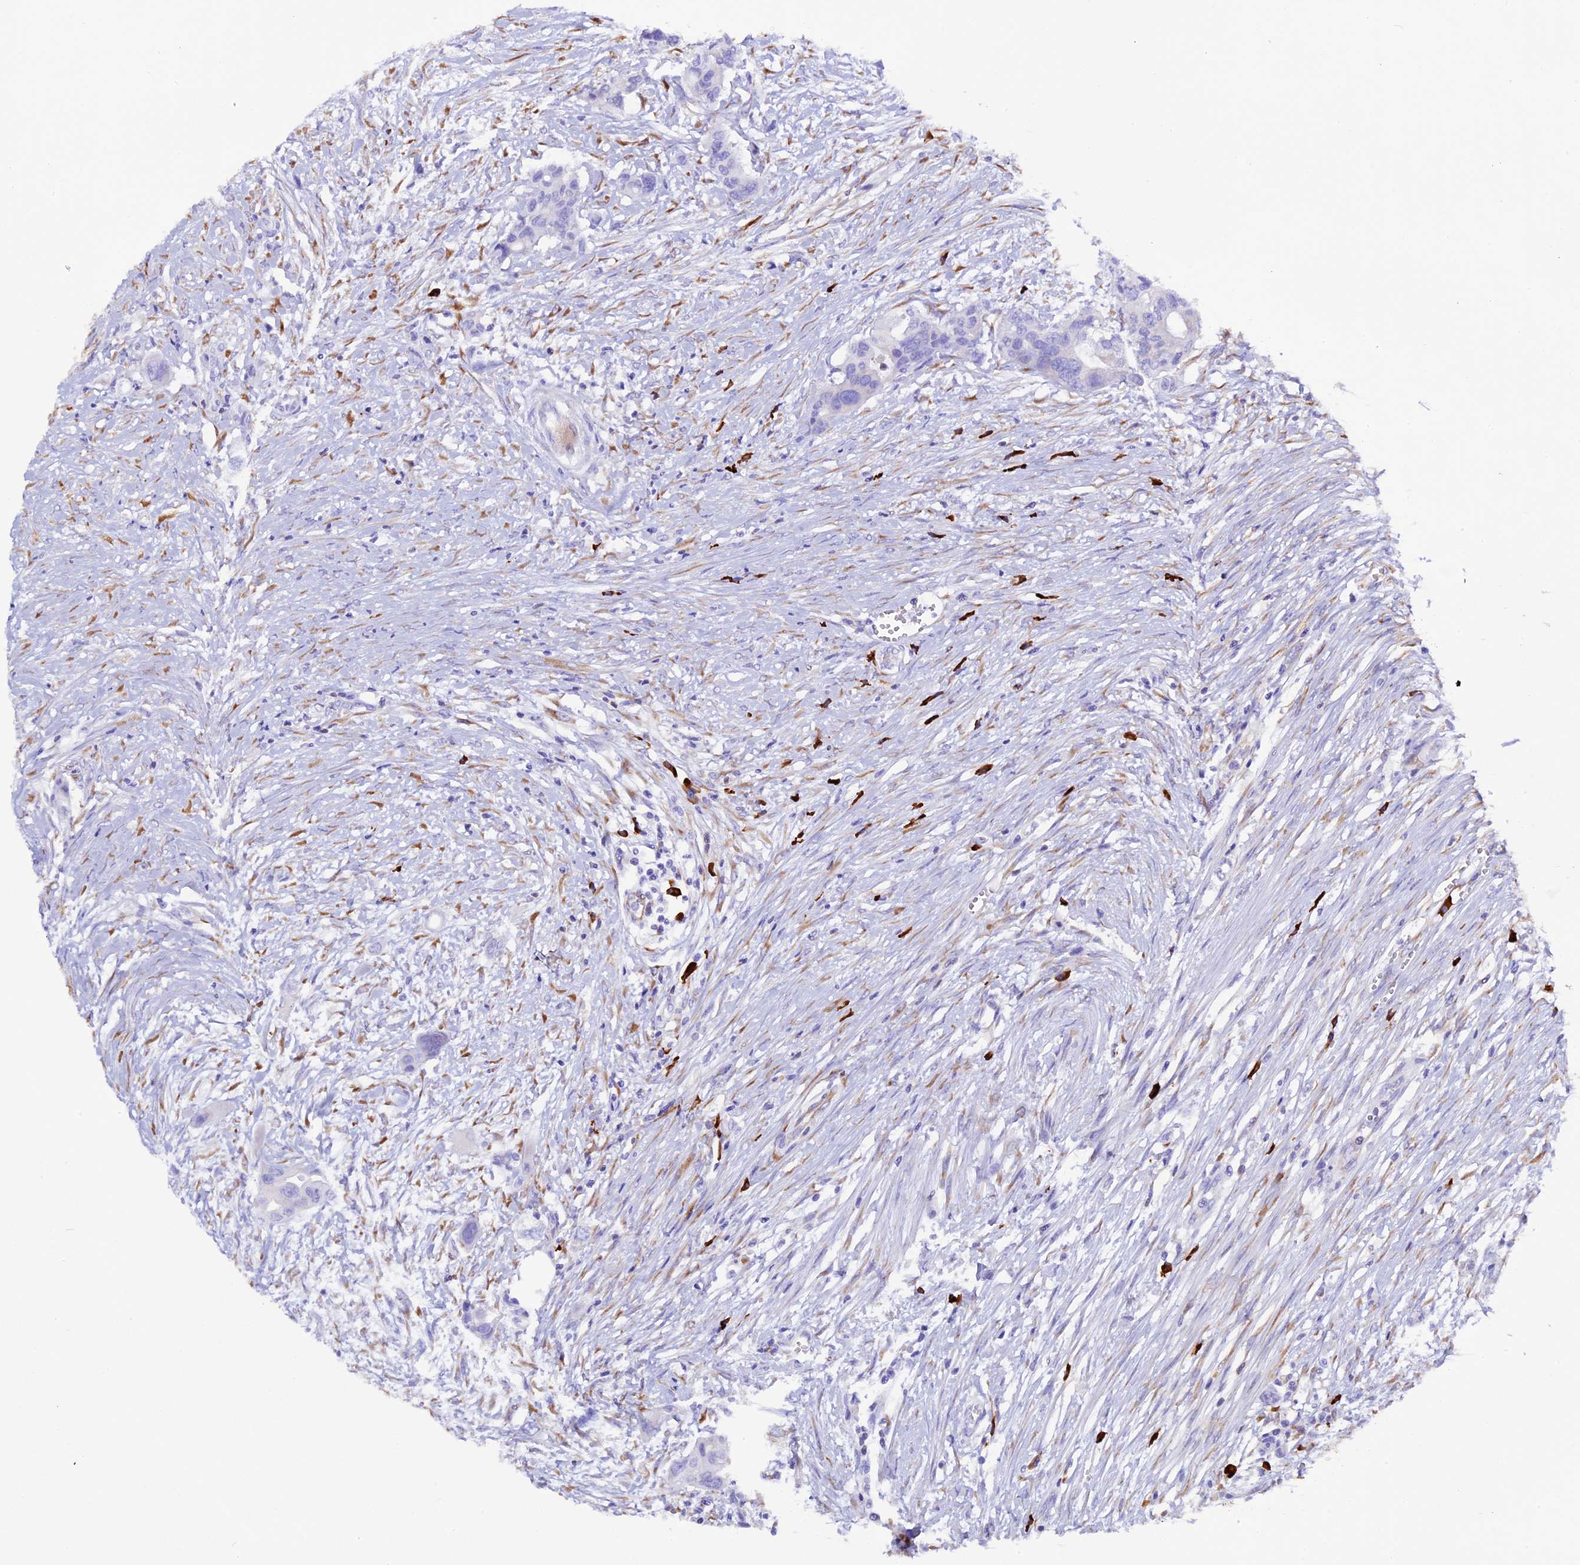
{"staining": {"intensity": "negative", "quantity": "none", "location": "none"}, "tissue": "colorectal cancer", "cell_type": "Tumor cells", "image_type": "cancer", "snomed": [{"axis": "morphology", "description": "Adenocarcinoma, NOS"}, {"axis": "topography", "description": "Colon"}], "caption": "This histopathology image is of colorectal cancer (adenocarcinoma) stained with immunohistochemistry to label a protein in brown with the nuclei are counter-stained blue. There is no positivity in tumor cells. Brightfield microscopy of immunohistochemistry (IHC) stained with DAB (3,3'-diaminobenzidine) (brown) and hematoxylin (blue), captured at high magnification.", "gene": "FKBP11", "patient": {"sex": "male", "age": 77}}